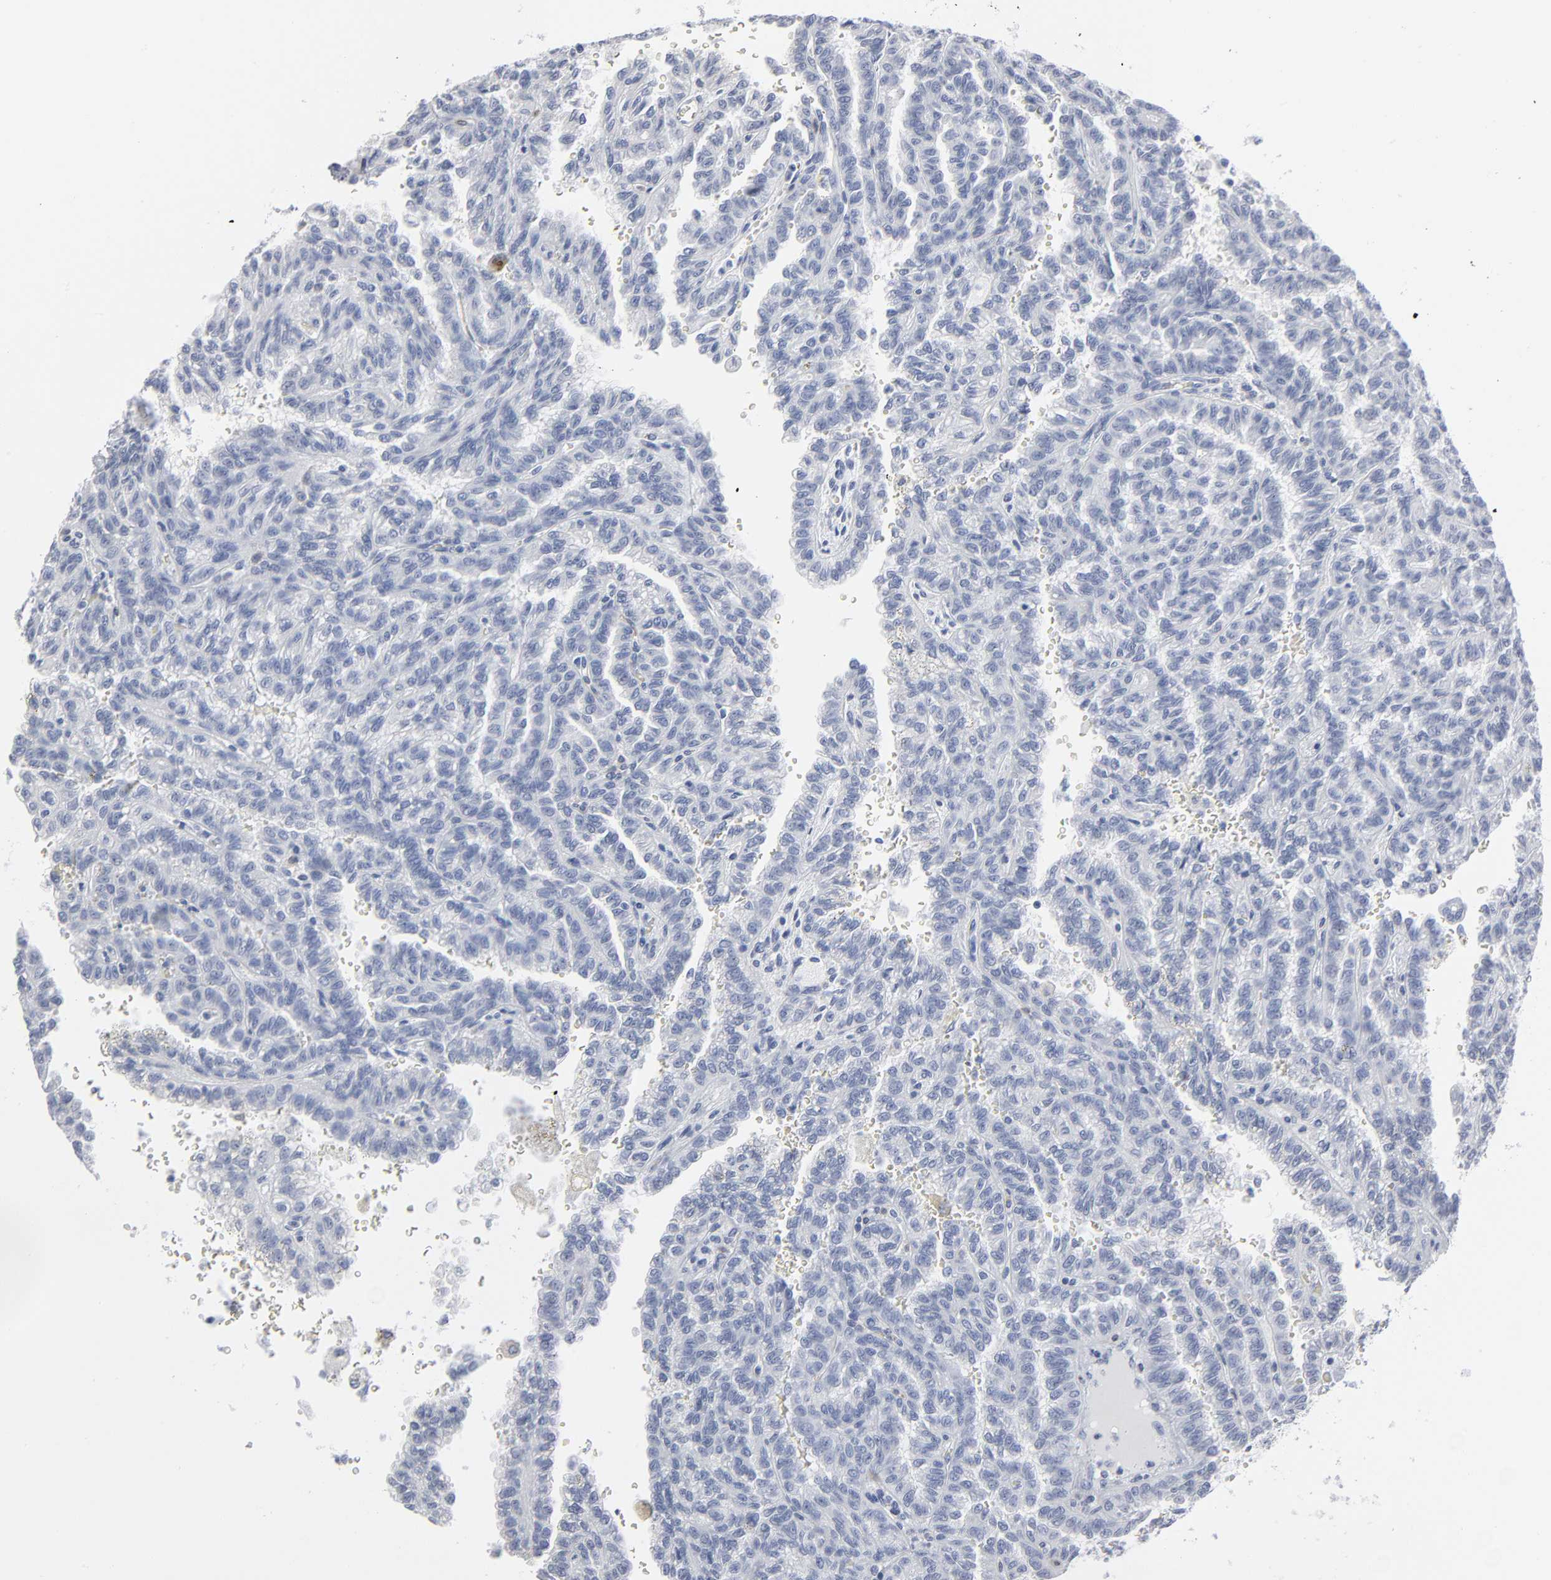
{"staining": {"intensity": "negative", "quantity": "none", "location": "none"}, "tissue": "renal cancer", "cell_type": "Tumor cells", "image_type": "cancer", "snomed": [{"axis": "morphology", "description": "Inflammation, NOS"}, {"axis": "morphology", "description": "Adenocarcinoma, NOS"}, {"axis": "topography", "description": "Kidney"}], "caption": "Renal adenocarcinoma was stained to show a protein in brown. There is no significant staining in tumor cells.", "gene": "PAGE1", "patient": {"sex": "male", "age": 68}}